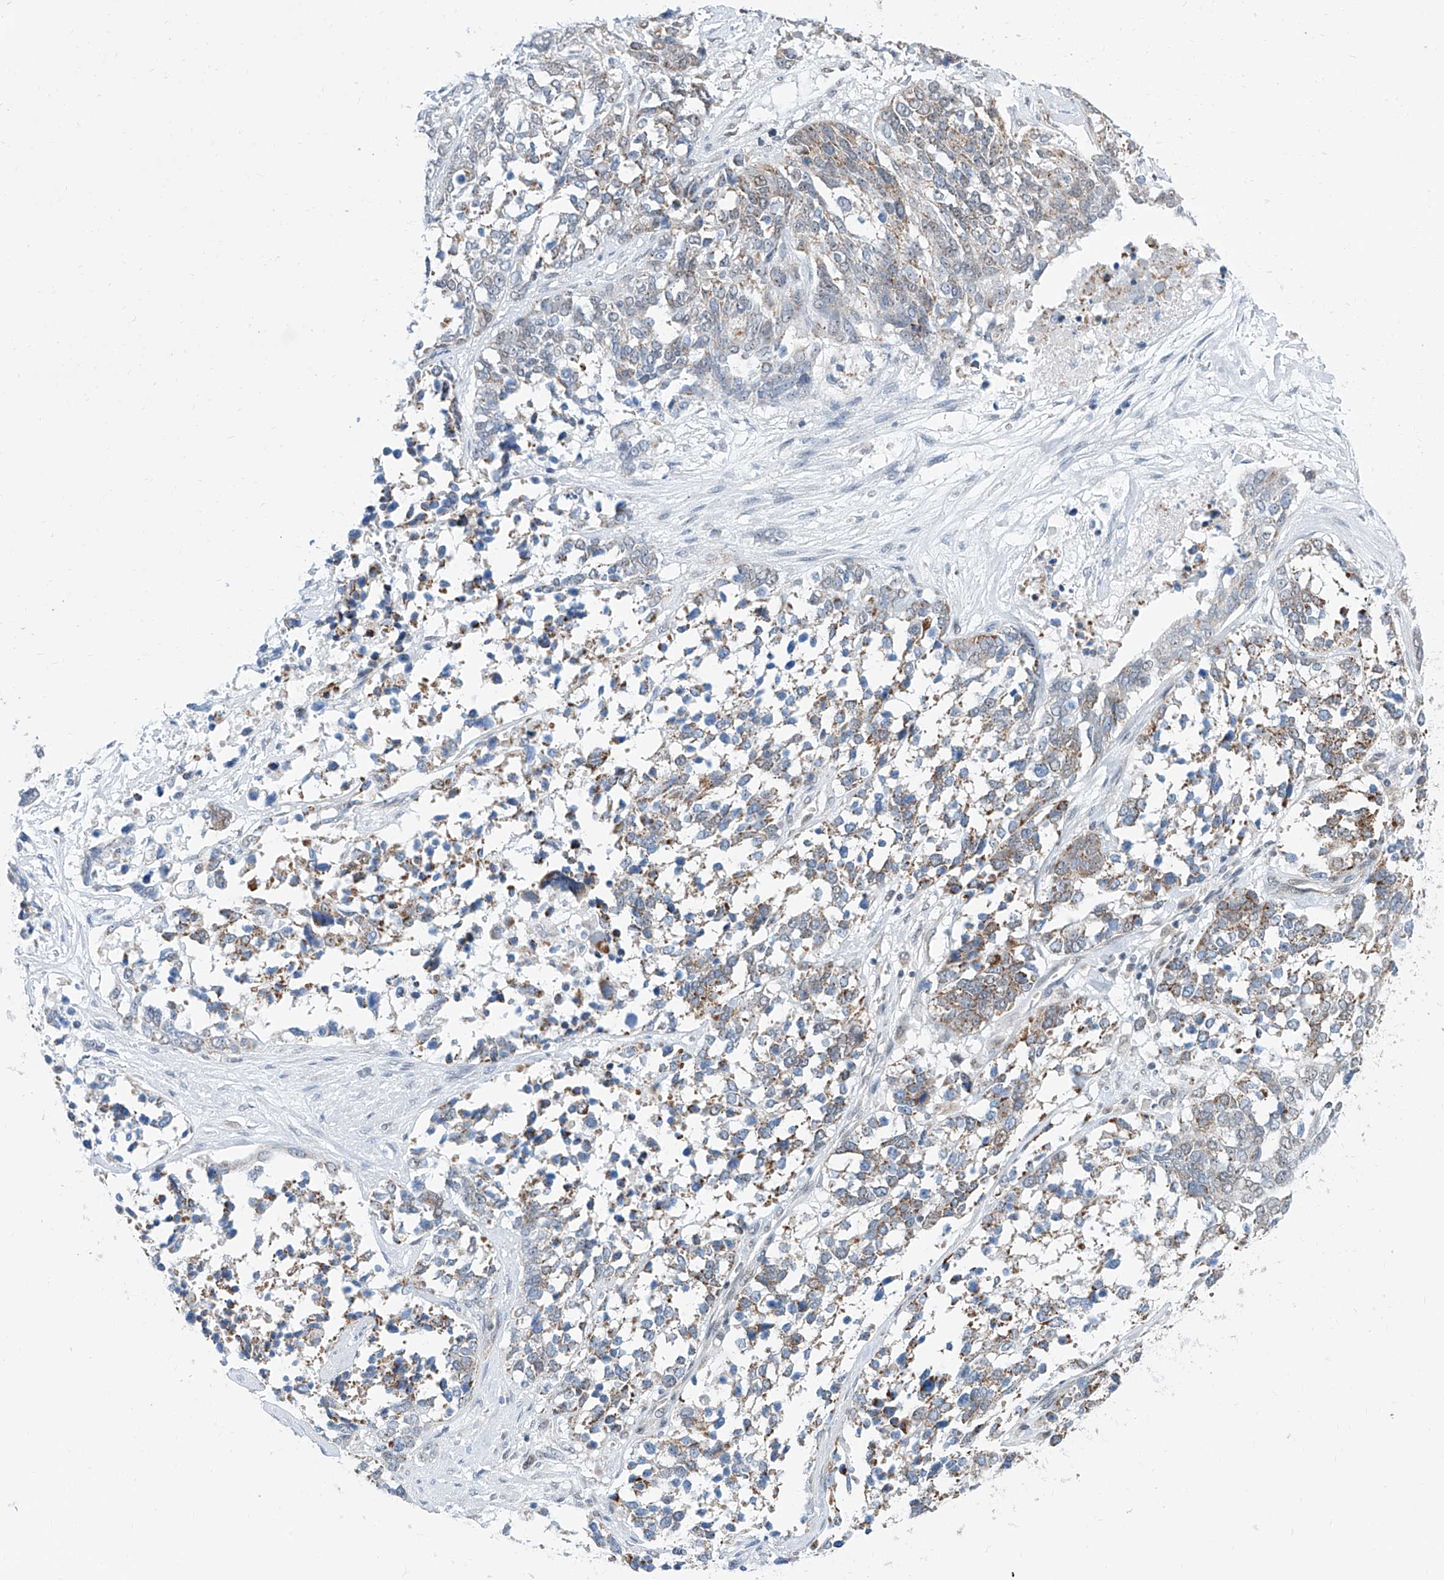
{"staining": {"intensity": "moderate", "quantity": ">75%", "location": "cytoplasmic/membranous"}, "tissue": "ovarian cancer", "cell_type": "Tumor cells", "image_type": "cancer", "snomed": [{"axis": "morphology", "description": "Cystadenocarcinoma, serous, NOS"}, {"axis": "topography", "description": "Ovary"}], "caption": "An immunohistochemistry photomicrograph of neoplastic tissue is shown. Protein staining in brown highlights moderate cytoplasmic/membranous positivity in ovarian cancer within tumor cells.", "gene": "SDE2", "patient": {"sex": "female", "age": 44}}